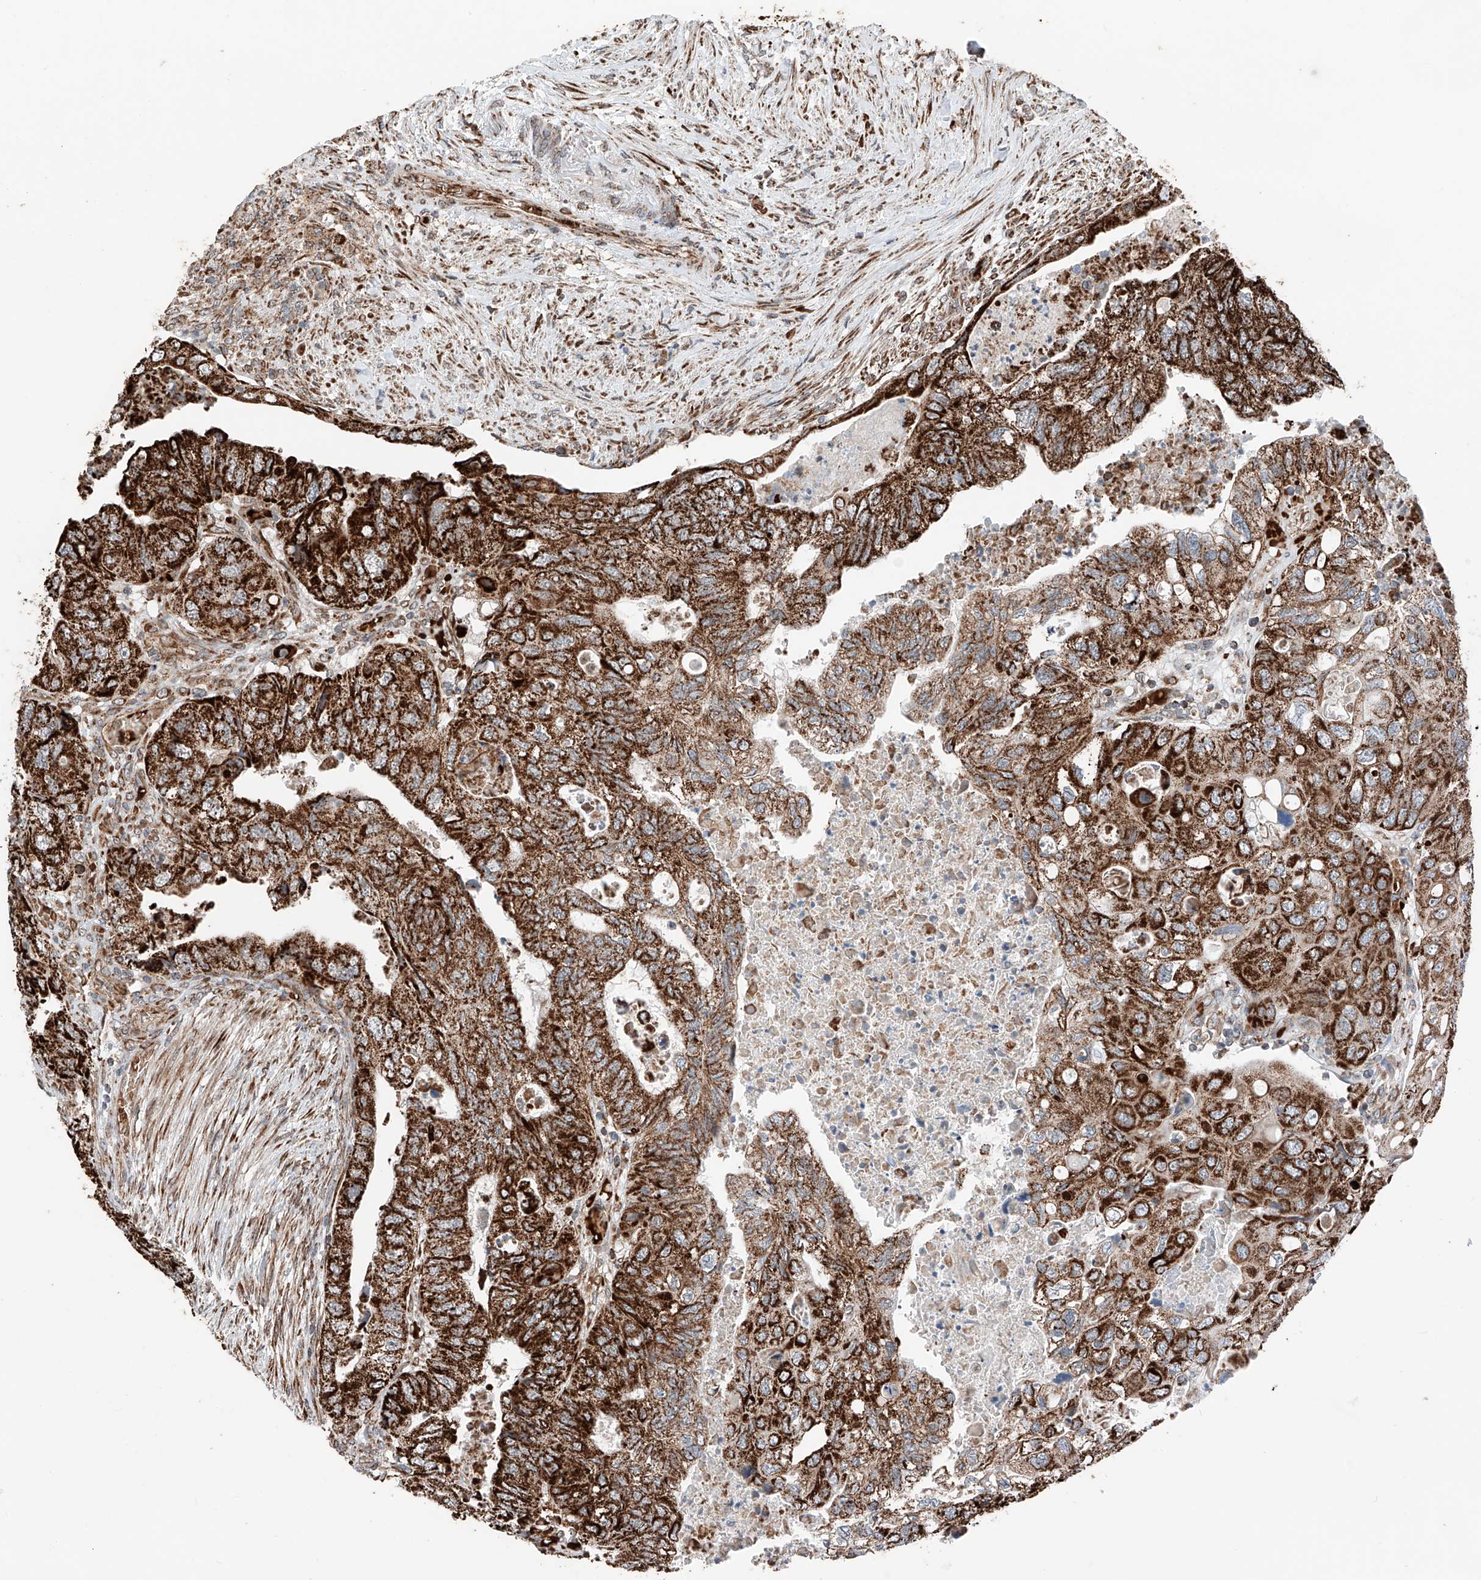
{"staining": {"intensity": "strong", "quantity": ">75%", "location": "cytoplasmic/membranous"}, "tissue": "colorectal cancer", "cell_type": "Tumor cells", "image_type": "cancer", "snomed": [{"axis": "morphology", "description": "Adenocarcinoma, NOS"}, {"axis": "topography", "description": "Rectum"}], "caption": "Brown immunohistochemical staining in colorectal cancer (adenocarcinoma) demonstrates strong cytoplasmic/membranous positivity in about >75% of tumor cells.", "gene": "ZSCAN29", "patient": {"sex": "male", "age": 63}}